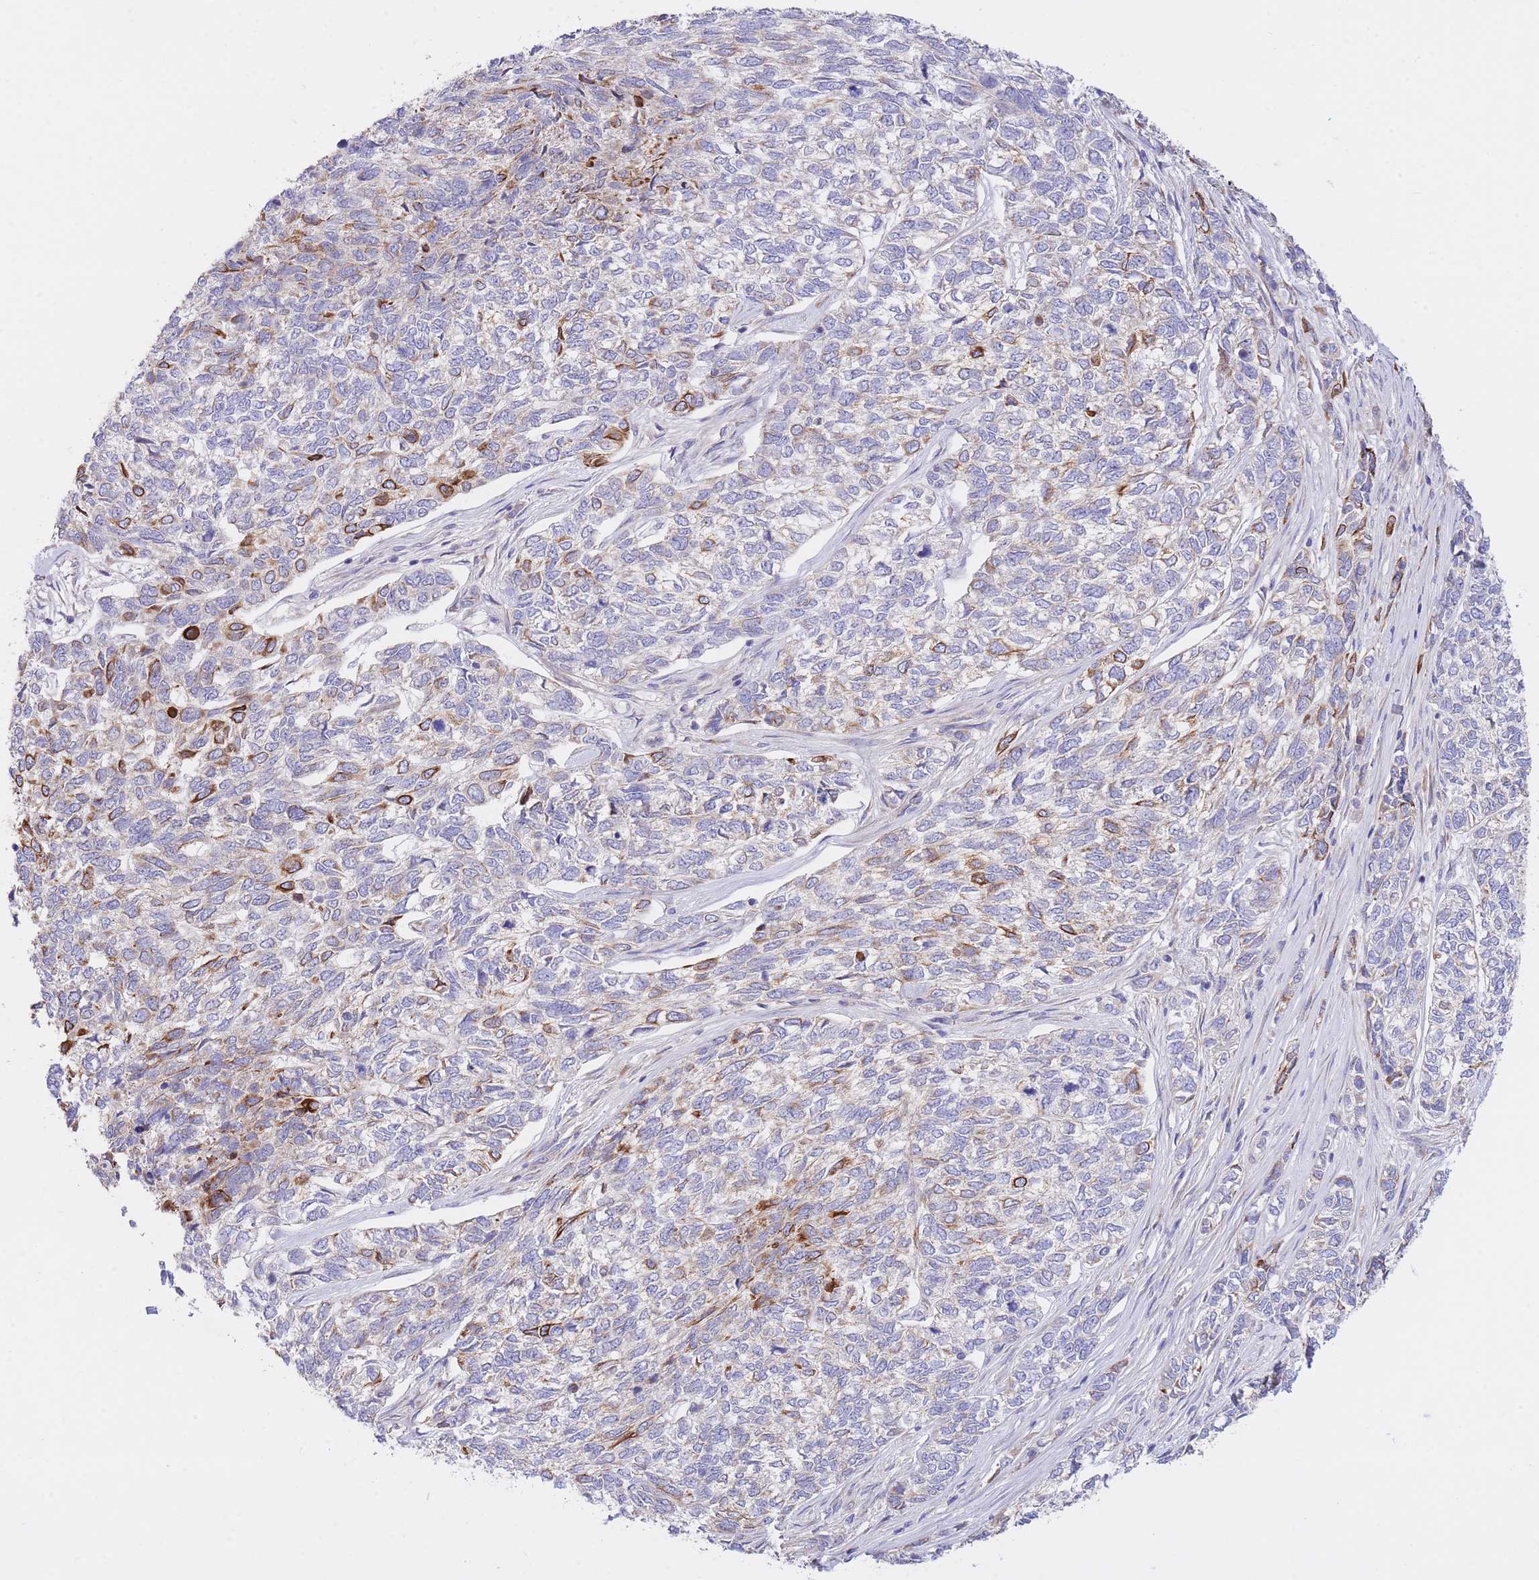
{"staining": {"intensity": "strong", "quantity": "<25%", "location": "cytoplasmic/membranous"}, "tissue": "skin cancer", "cell_type": "Tumor cells", "image_type": "cancer", "snomed": [{"axis": "morphology", "description": "Basal cell carcinoma"}, {"axis": "topography", "description": "Skin"}], "caption": "Immunohistochemistry (DAB (3,3'-diaminobenzidine)) staining of basal cell carcinoma (skin) exhibits strong cytoplasmic/membranous protein expression in about <25% of tumor cells. The protein is shown in brown color, while the nuclei are stained blue.", "gene": "CHAC1", "patient": {"sex": "female", "age": 65}}